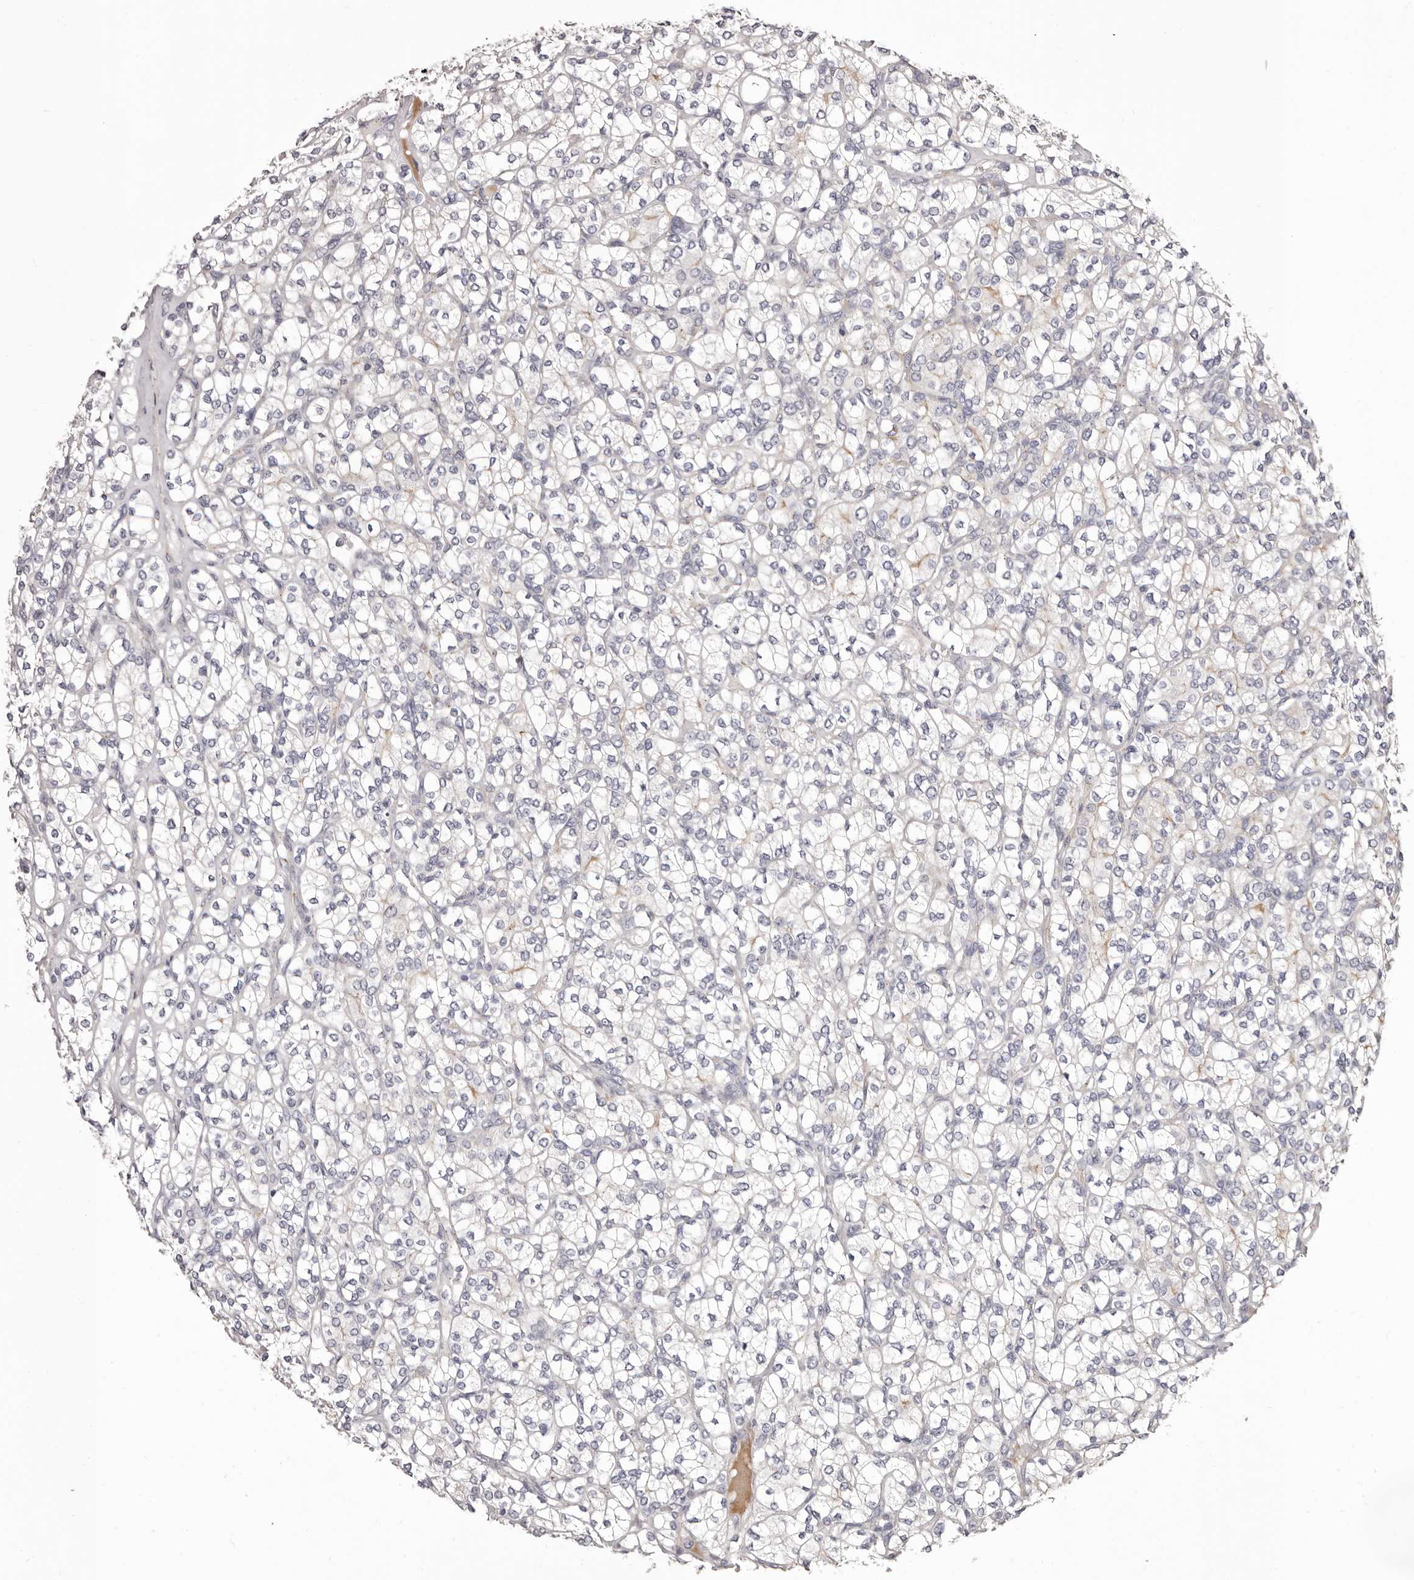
{"staining": {"intensity": "negative", "quantity": "none", "location": "none"}, "tissue": "renal cancer", "cell_type": "Tumor cells", "image_type": "cancer", "snomed": [{"axis": "morphology", "description": "Adenocarcinoma, NOS"}, {"axis": "topography", "description": "Kidney"}], "caption": "This is an IHC image of renal cancer. There is no staining in tumor cells.", "gene": "PEG10", "patient": {"sex": "male", "age": 77}}